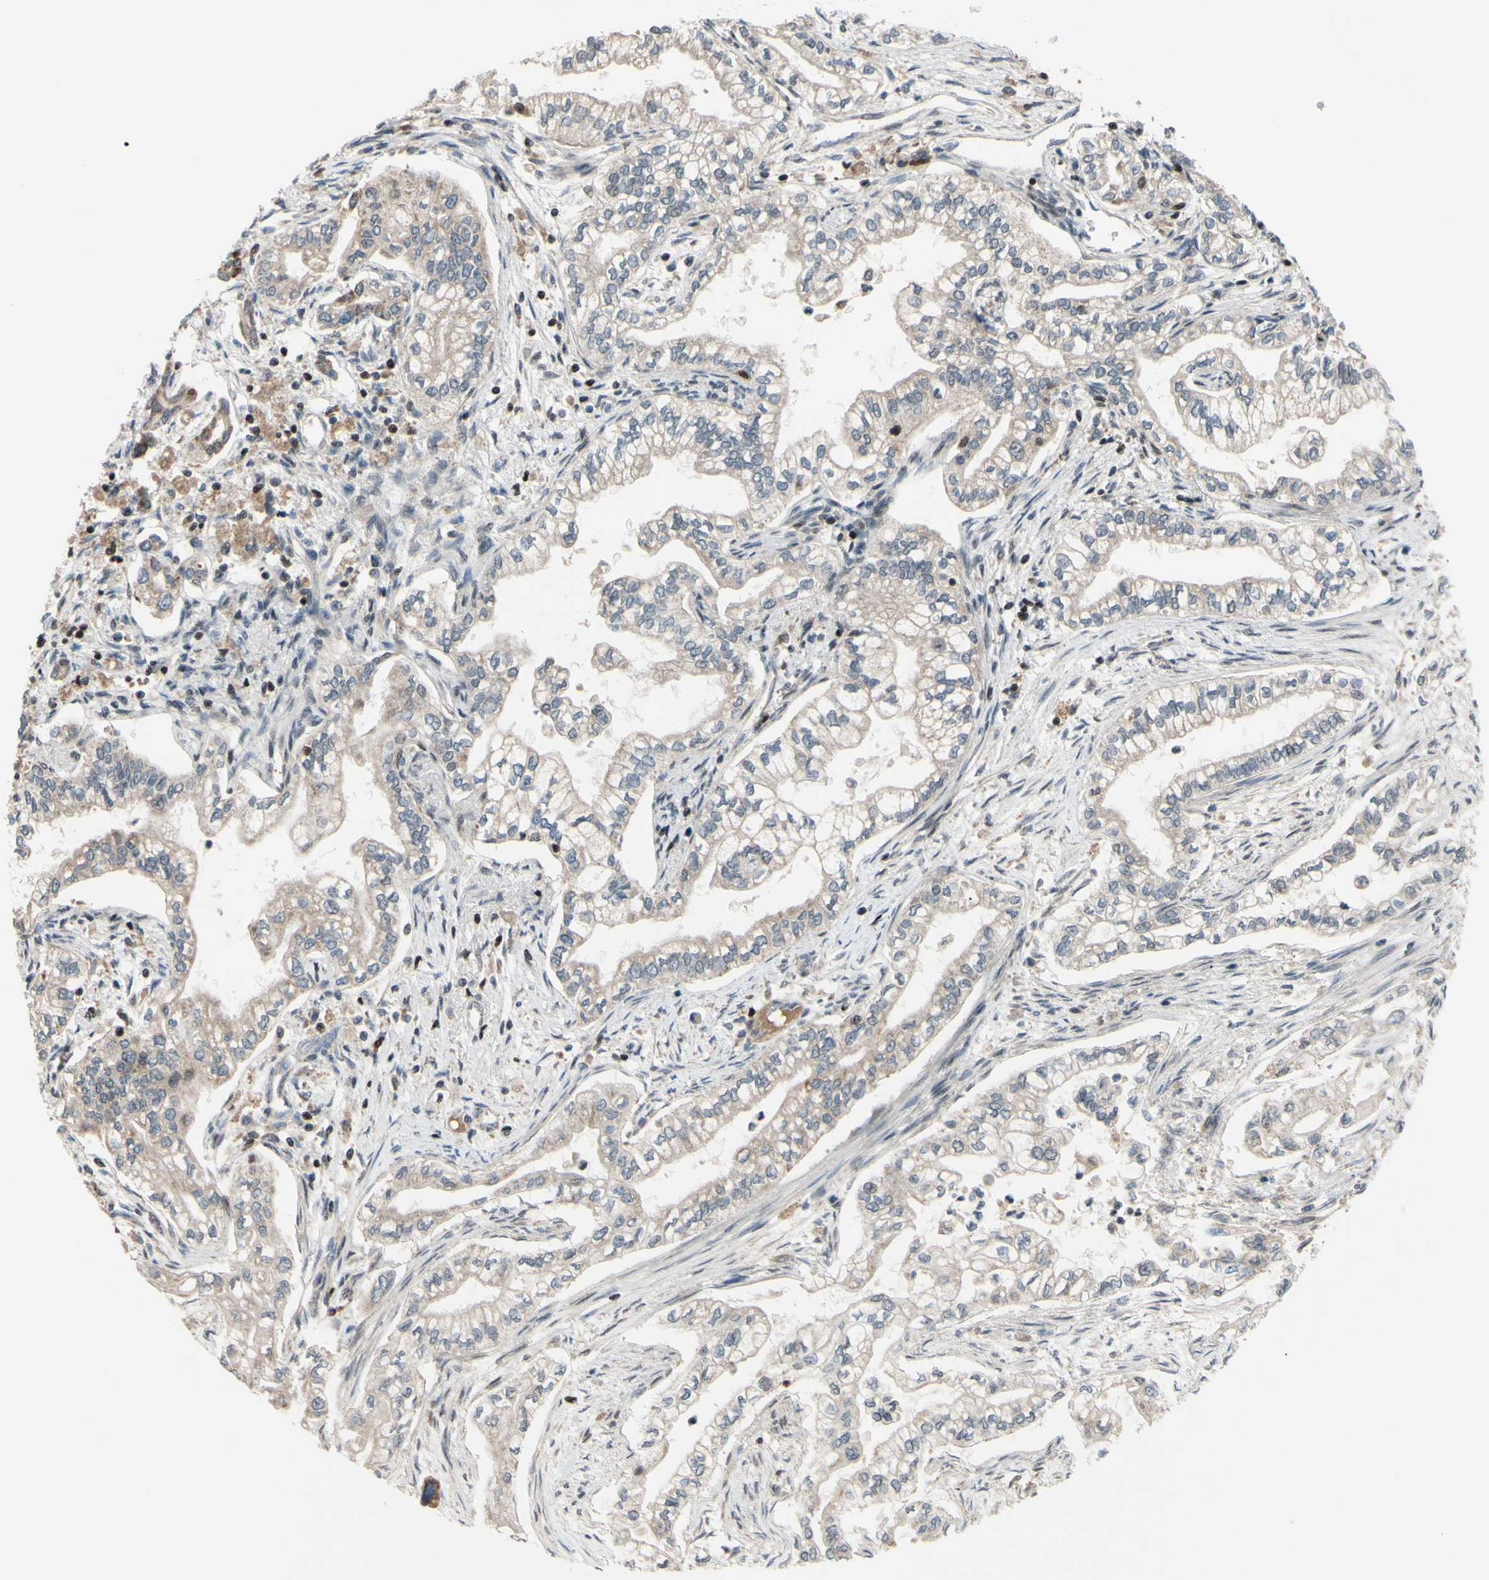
{"staining": {"intensity": "weak", "quantity": ">75%", "location": "cytoplasmic/membranous"}, "tissue": "pancreatic cancer", "cell_type": "Tumor cells", "image_type": "cancer", "snomed": [{"axis": "morphology", "description": "Normal tissue, NOS"}, {"axis": "topography", "description": "Pancreas"}], "caption": "Immunohistochemistry (IHC) (DAB) staining of pancreatic cancer displays weak cytoplasmic/membranous protein positivity in approximately >75% of tumor cells.", "gene": "SP4", "patient": {"sex": "male", "age": 42}}